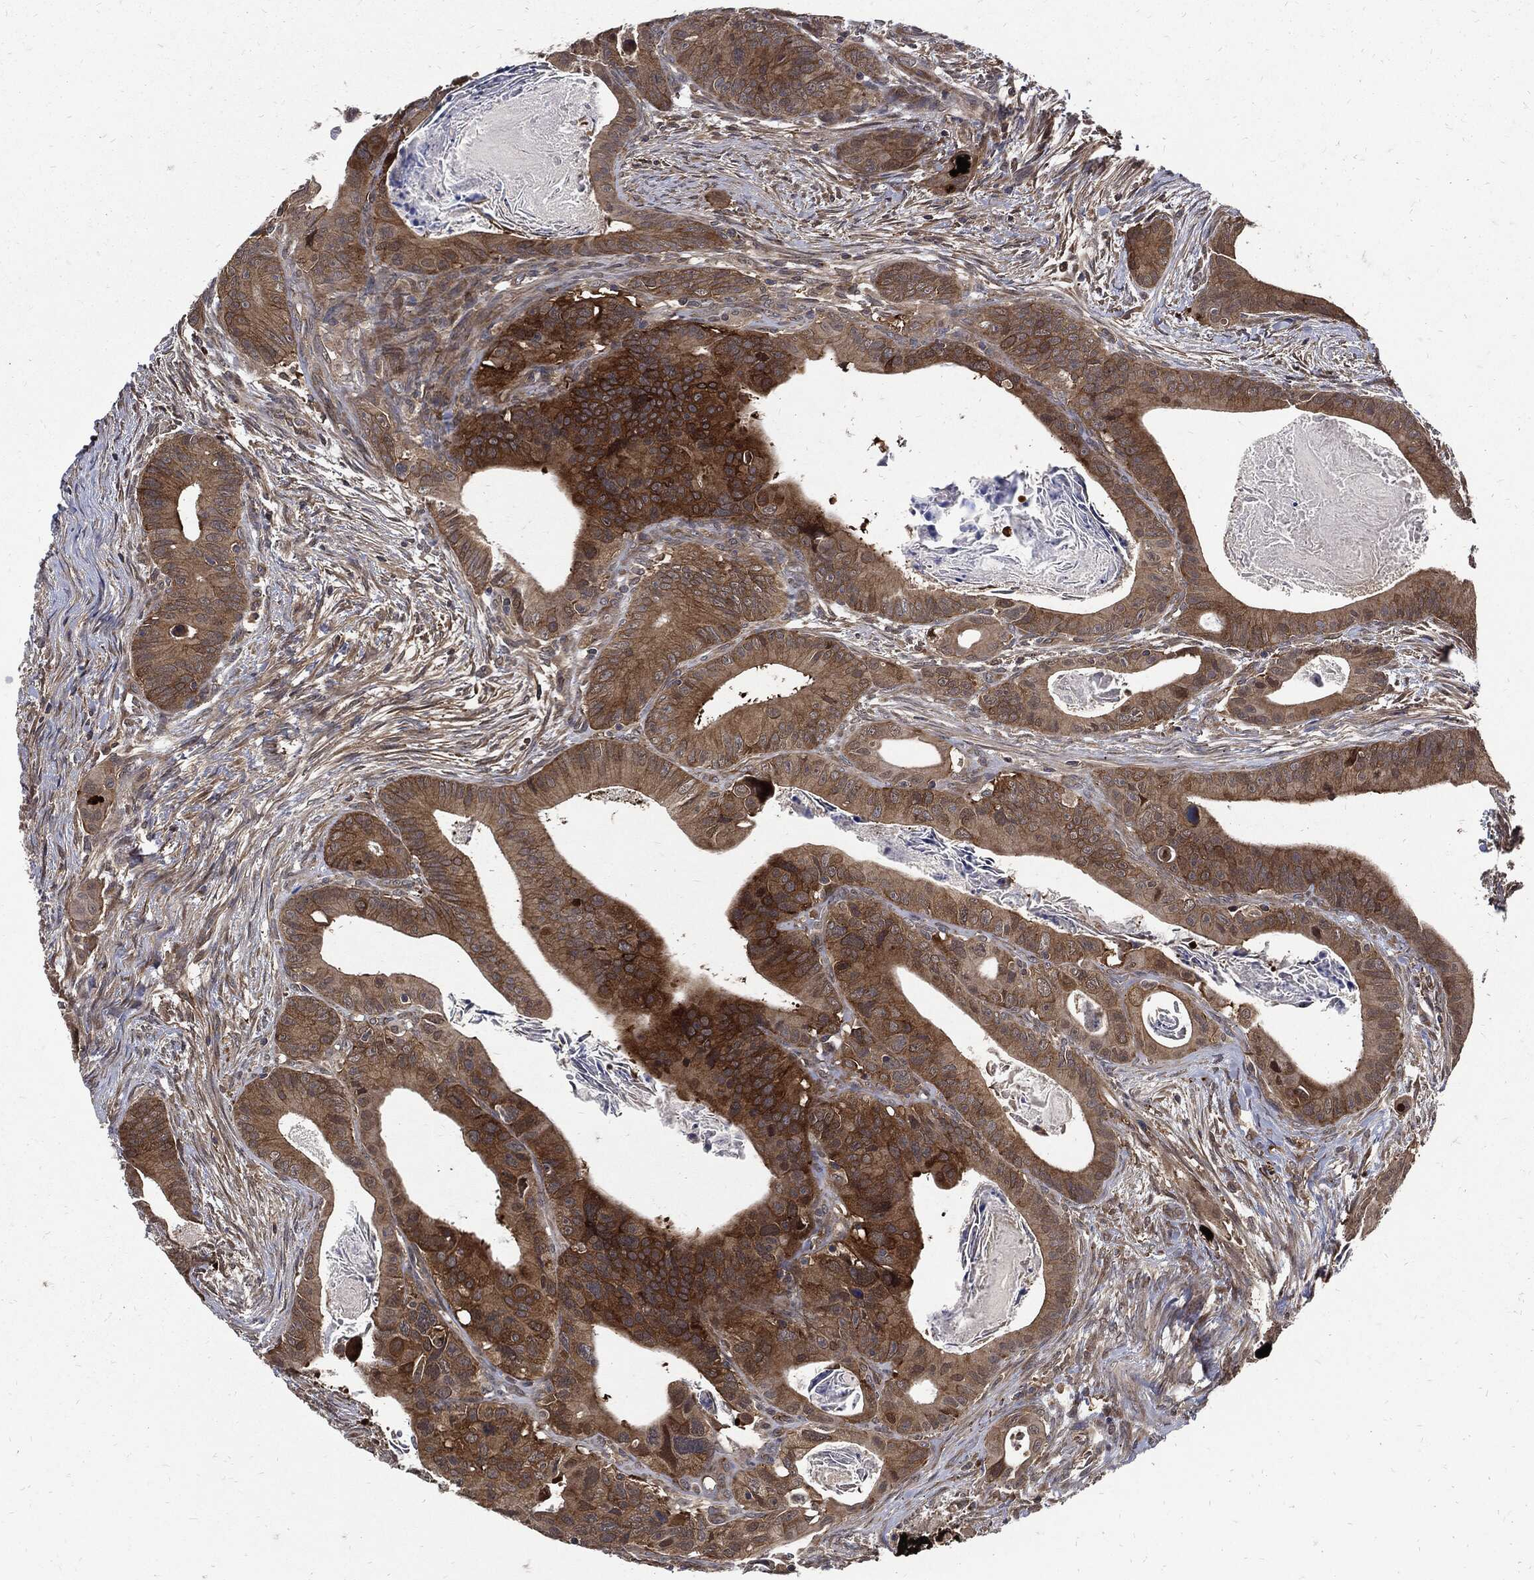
{"staining": {"intensity": "strong", "quantity": "25%-75%", "location": "cytoplasmic/membranous"}, "tissue": "colorectal cancer", "cell_type": "Tumor cells", "image_type": "cancer", "snomed": [{"axis": "morphology", "description": "Adenocarcinoma, NOS"}, {"axis": "topography", "description": "Rectum"}], "caption": "A photomicrograph of colorectal adenocarcinoma stained for a protein displays strong cytoplasmic/membranous brown staining in tumor cells.", "gene": "CLU", "patient": {"sex": "male", "age": 64}}